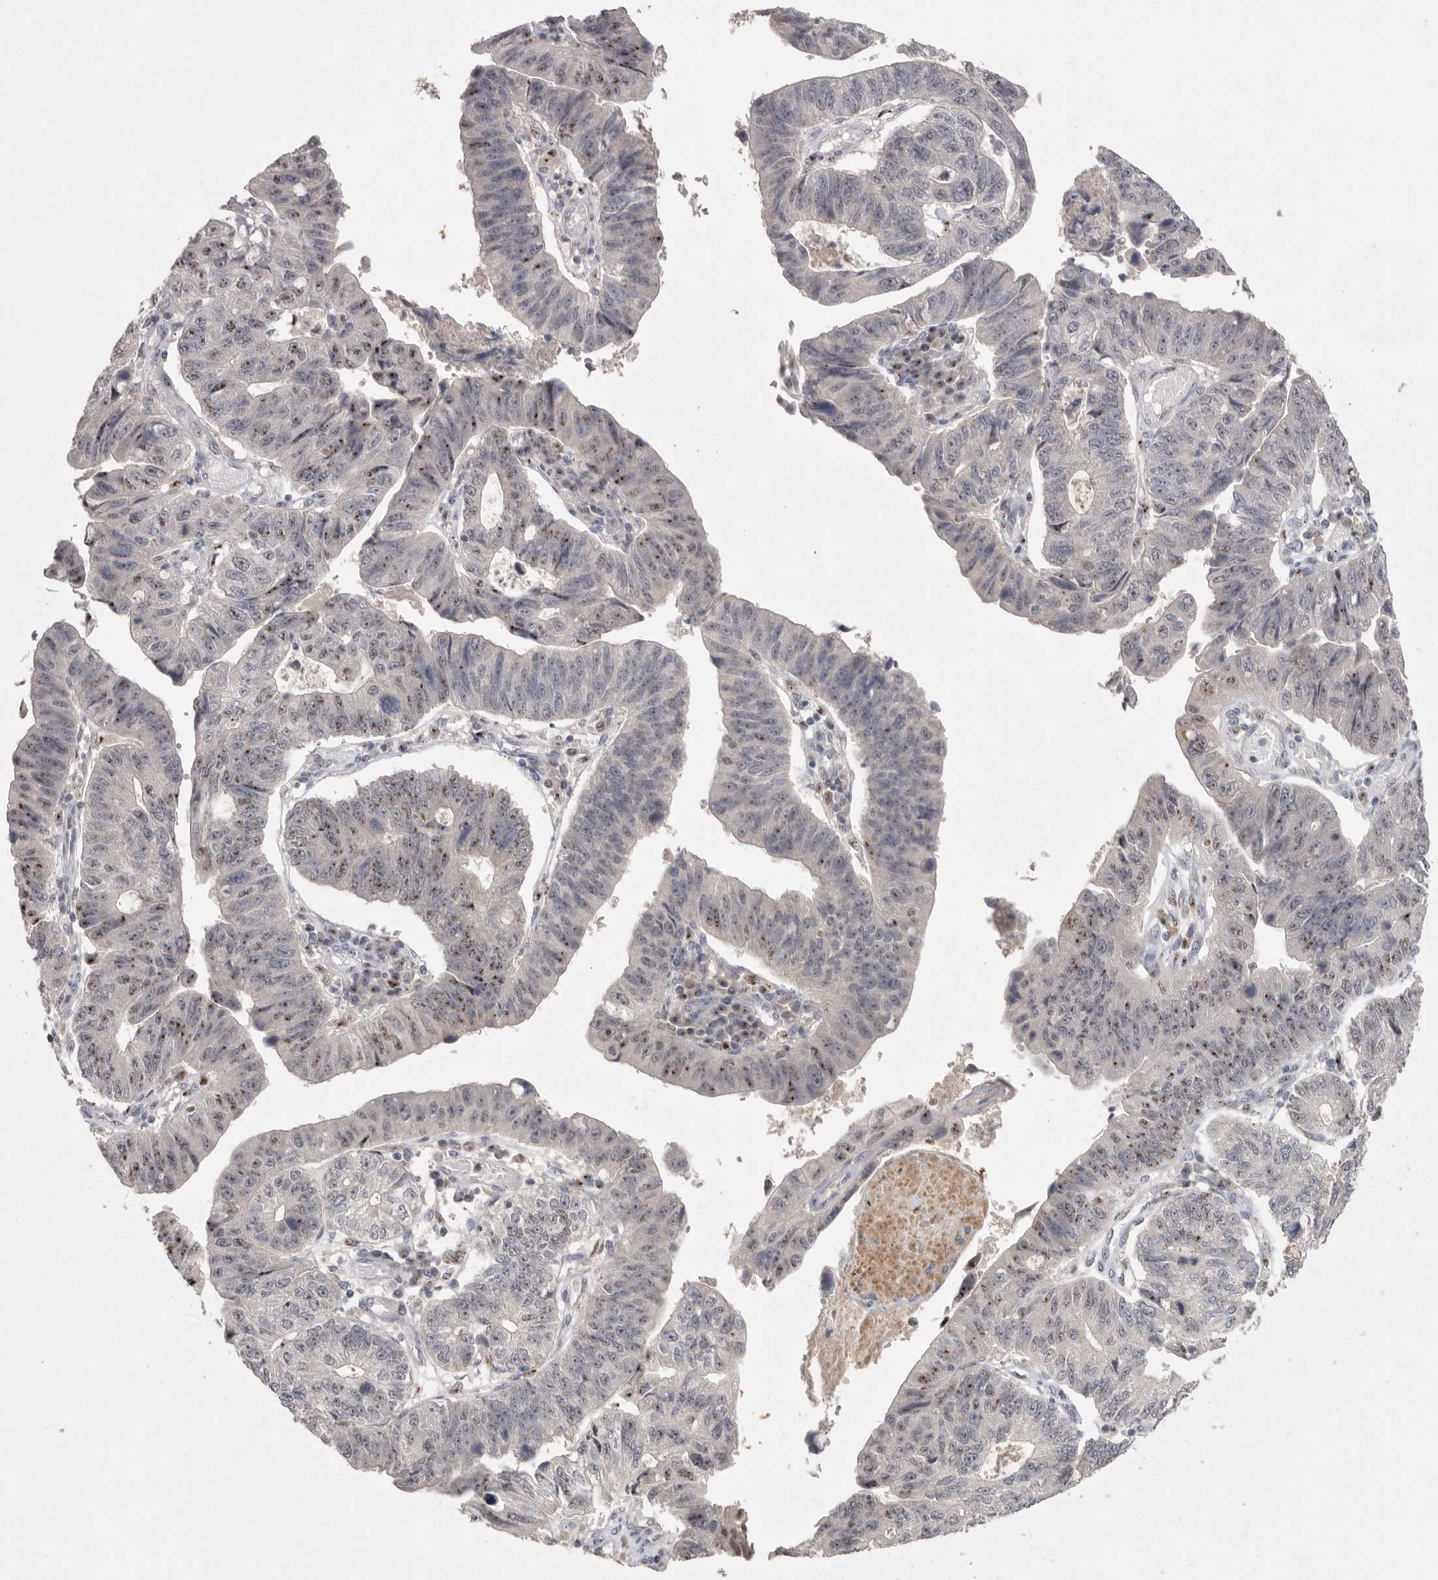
{"staining": {"intensity": "moderate", "quantity": "25%-75%", "location": "nuclear"}, "tissue": "stomach cancer", "cell_type": "Tumor cells", "image_type": "cancer", "snomed": [{"axis": "morphology", "description": "Adenocarcinoma, NOS"}, {"axis": "topography", "description": "Stomach"}], "caption": "Immunohistochemistry image of human stomach cancer (adenocarcinoma) stained for a protein (brown), which displays medium levels of moderate nuclear staining in approximately 25%-75% of tumor cells.", "gene": "HUS1", "patient": {"sex": "male", "age": 59}}